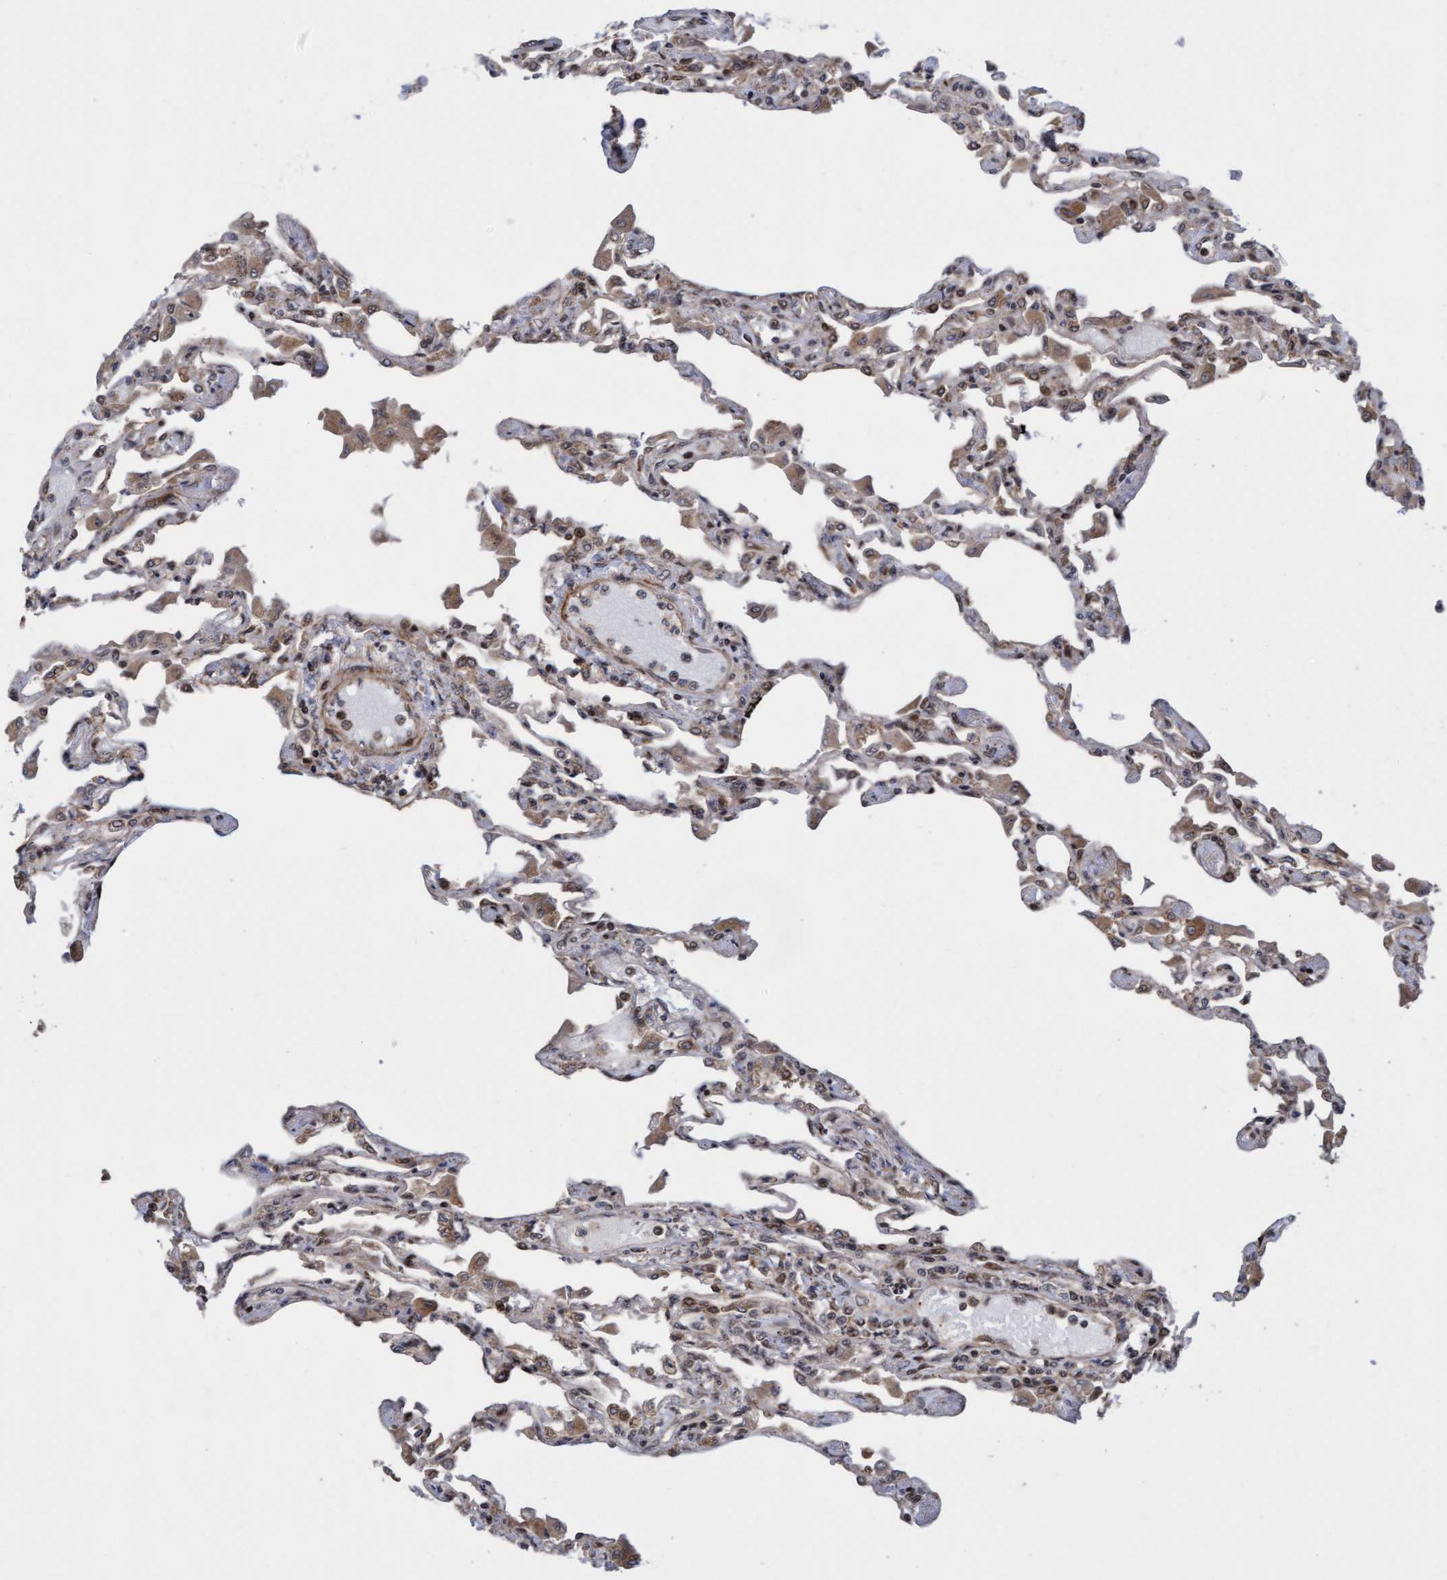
{"staining": {"intensity": "moderate", "quantity": "25%-75%", "location": "cytoplasmic/membranous,nuclear"}, "tissue": "lung", "cell_type": "Alveolar cells", "image_type": "normal", "snomed": [{"axis": "morphology", "description": "Normal tissue, NOS"}, {"axis": "topography", "description": "Bronchus"}, {"axis": "topography", "description": "Lung"}], "caption": "Protein expression by immunohistochemistry demonstrates moderate cytoplasmic/membranous,nuclear positivity in approximately 25%-75% of alveolar cells in normal lung.", "gene": "ITFG1", "patient": {"sex": "female", "age": 49}}